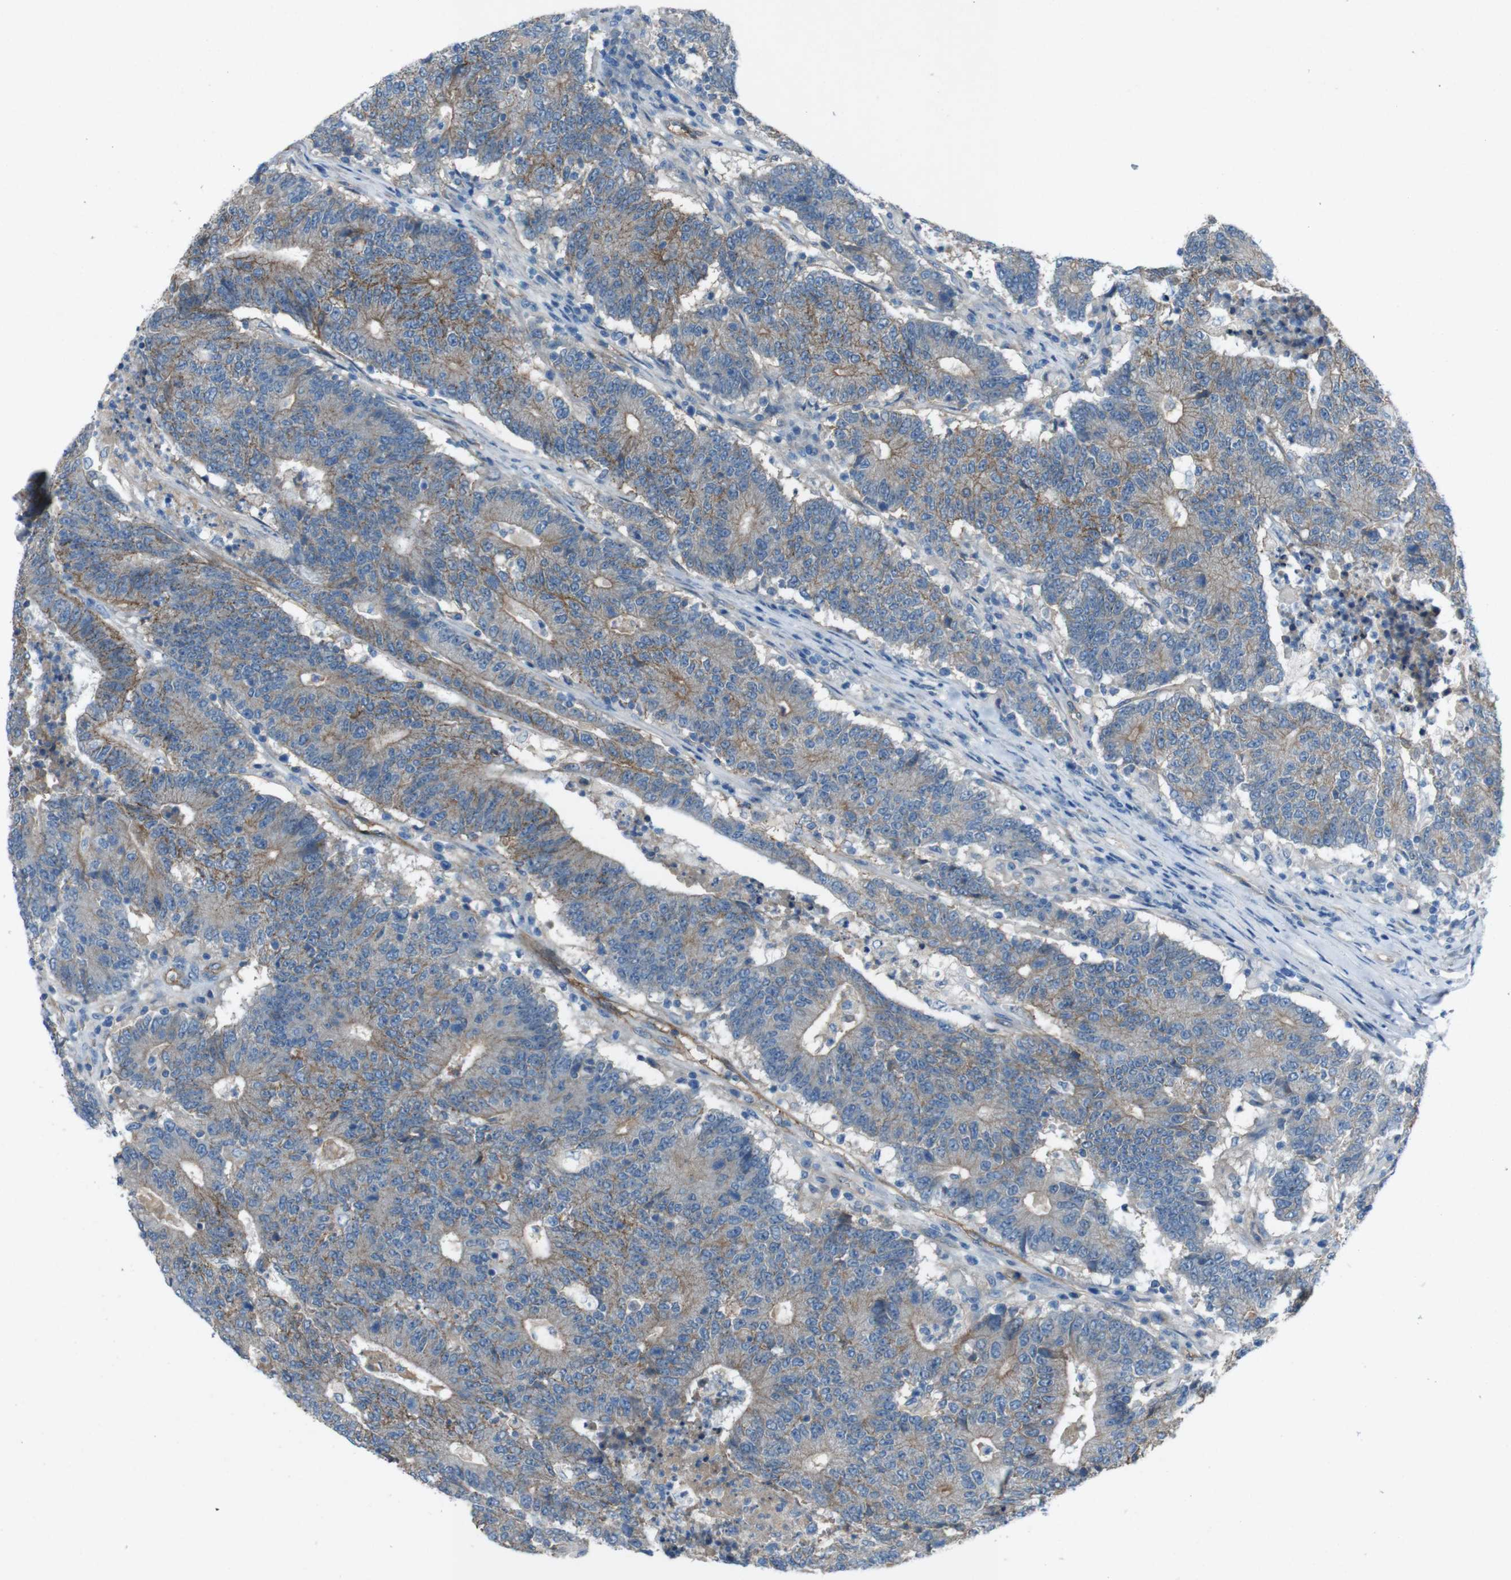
{"staining": {"intensity": "moderate", "quantity": "25%-75%", "location": "cytoplasmic/membranous"}, "tissue": "colorectal cancer", "cell_type": "Tumor cells", "image_type": "cancer", "snomed": [{"axis": "morphology", "description": "Normal tissue, NOS"}, {"axis": "morphology", "description": "Adenocarcinoma, NOS"}, {"axis": "topography", "description": "Colon"}], "caption": "The photomicrograph exhibits immunohistochemical staining of colorectal adenocarcinoma. There is moderate cytoplasmic/membranous positivity is present in approximately 25%-75% of tumor cells.", "gene": "PVR", "patient": {"sex": "female", "age": 75}}